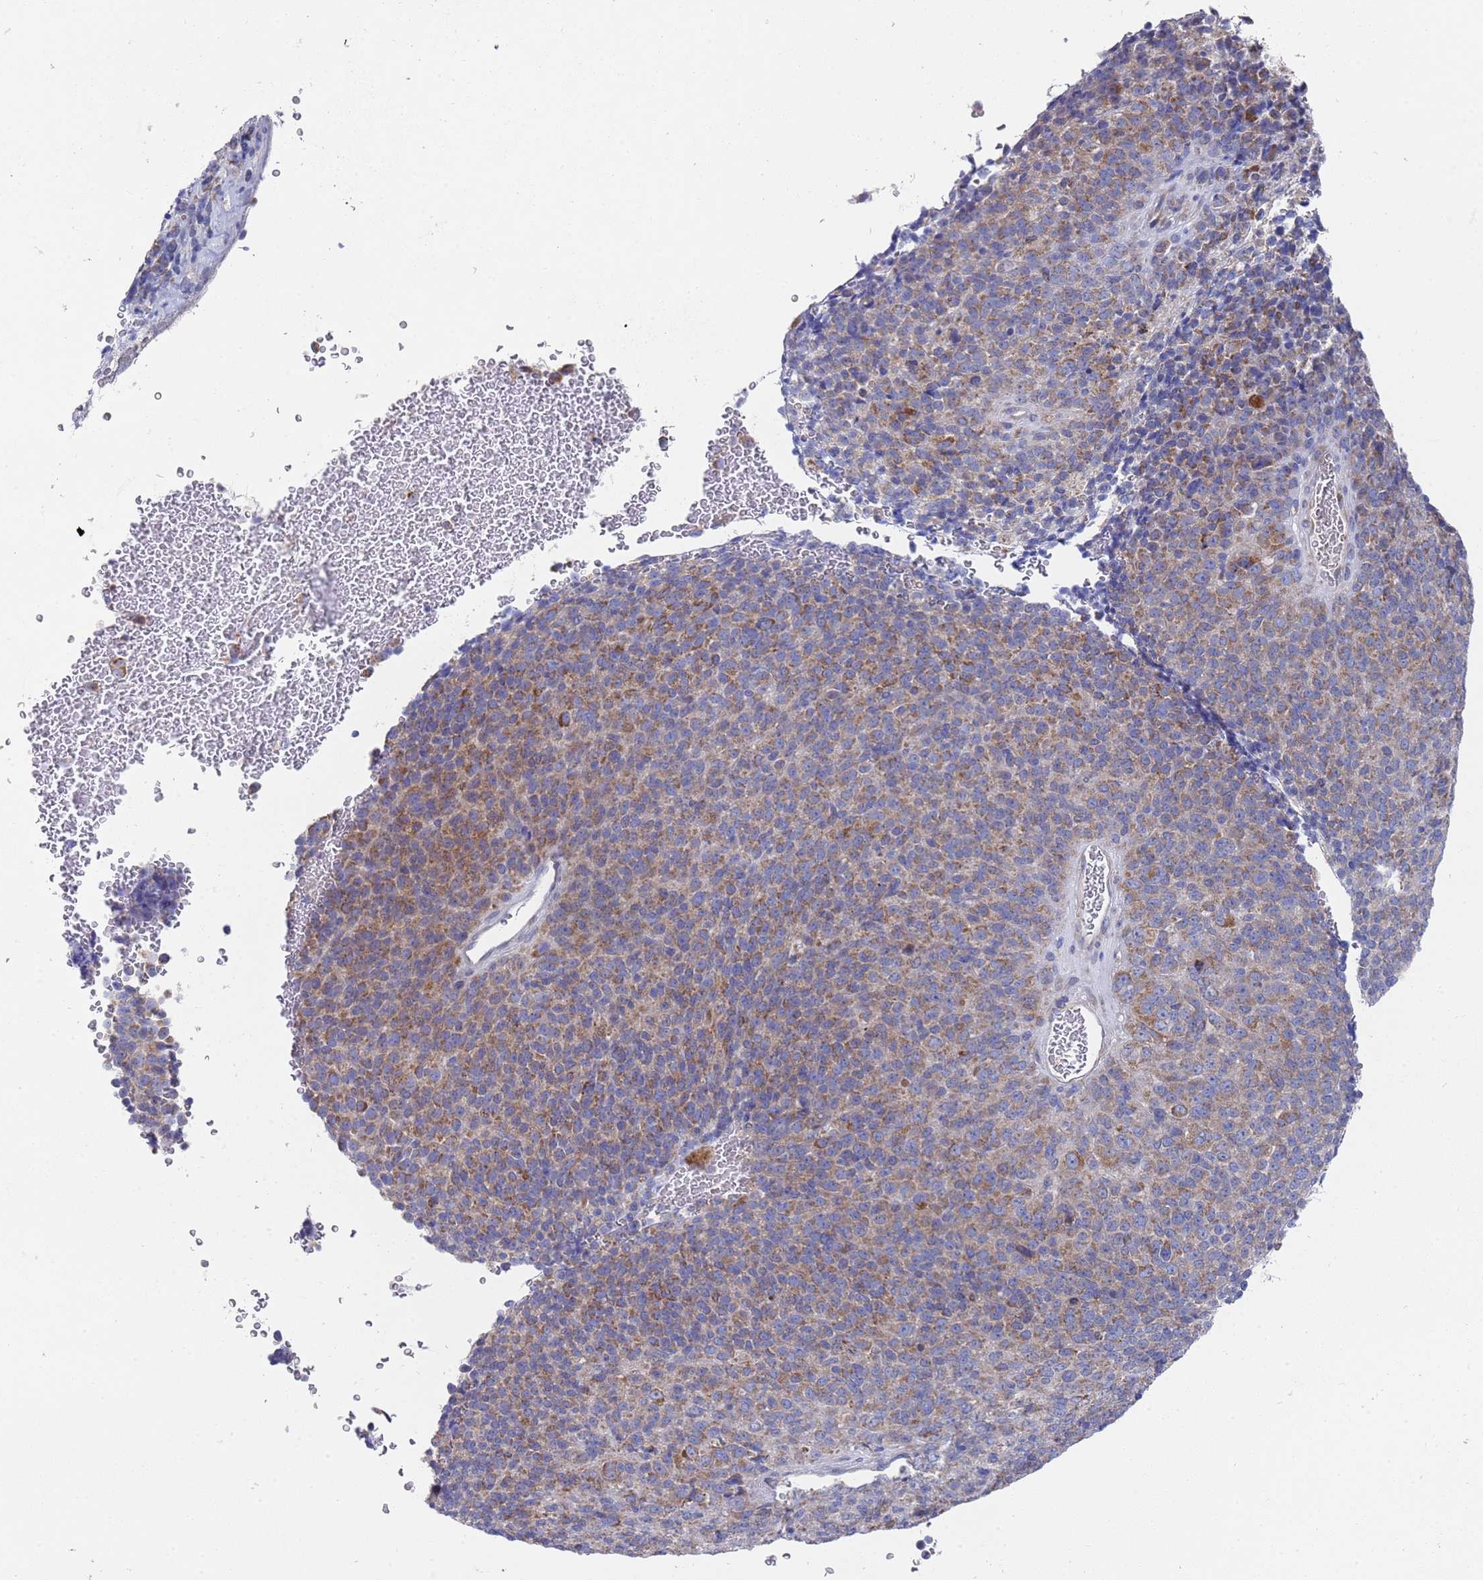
{"staining": {"intensity": "moderate", "quantity": "25%-75%", "location": "cytoplasmic/membranous"}, "tissue": "melanoma", "cell_type": "Tumor cells", "image_type": "cancer", "snomed": [{"axis": "morphology", "description": "Malignant melanoma, Metastatic site"}, {"axis": "topography", "description": "Brain"}], "caption": "Melanoma was stained to show a protein in brown. There is medium levels of moderate cytoplasmic/membranous expression in about 25%-75% of tumor cells.", "gene": "NPEPPS", "patient": {"sex": "female", "age": 56}}